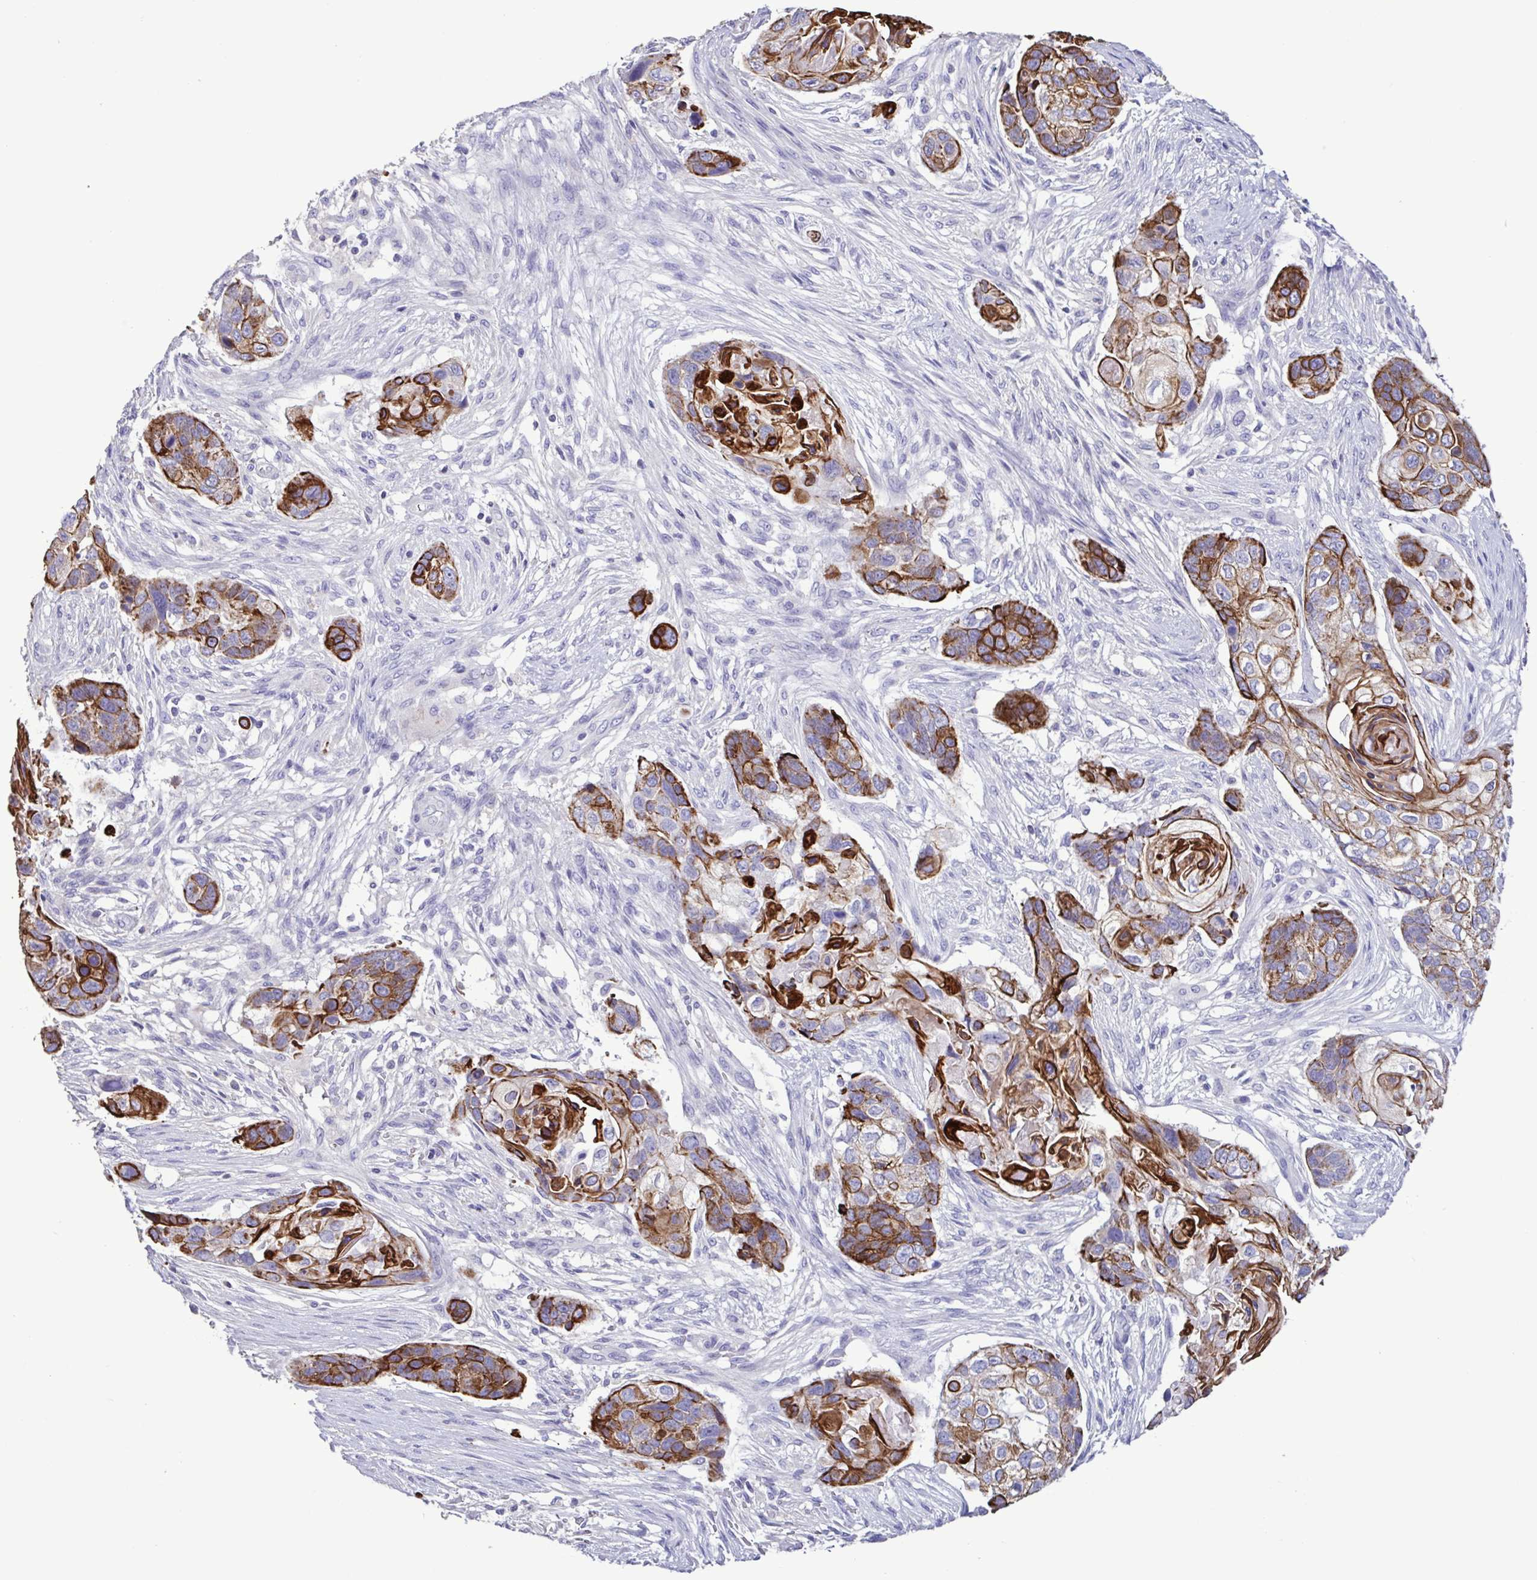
{"staining": {"intensity": "strong", "quantity": "25%-75%", "location": "cytoplasmic/membranous"}, "tissue": "lung cancer", "cell_type": "Tumor cells", "image_type": "cancer", "snomed": [{"axis": "morphology", "description": "Squamous cell carcinoma, NOS"}, {"axis": "topography", "description": "Lung"}], "caption": "DAB (3,3'-diaminobenzidine) immunohistochemical staining of human squamous cell carcinoma (lung) demonstrates strong cytoplasmic/membranous protein staining in approximately 25%-75% of tumor cells. The protein of interest is shown in brown color, while the nuclei are stained blue.", "gene": "PLA2G4E", "patient": {"sex": "male", "age": 69}}